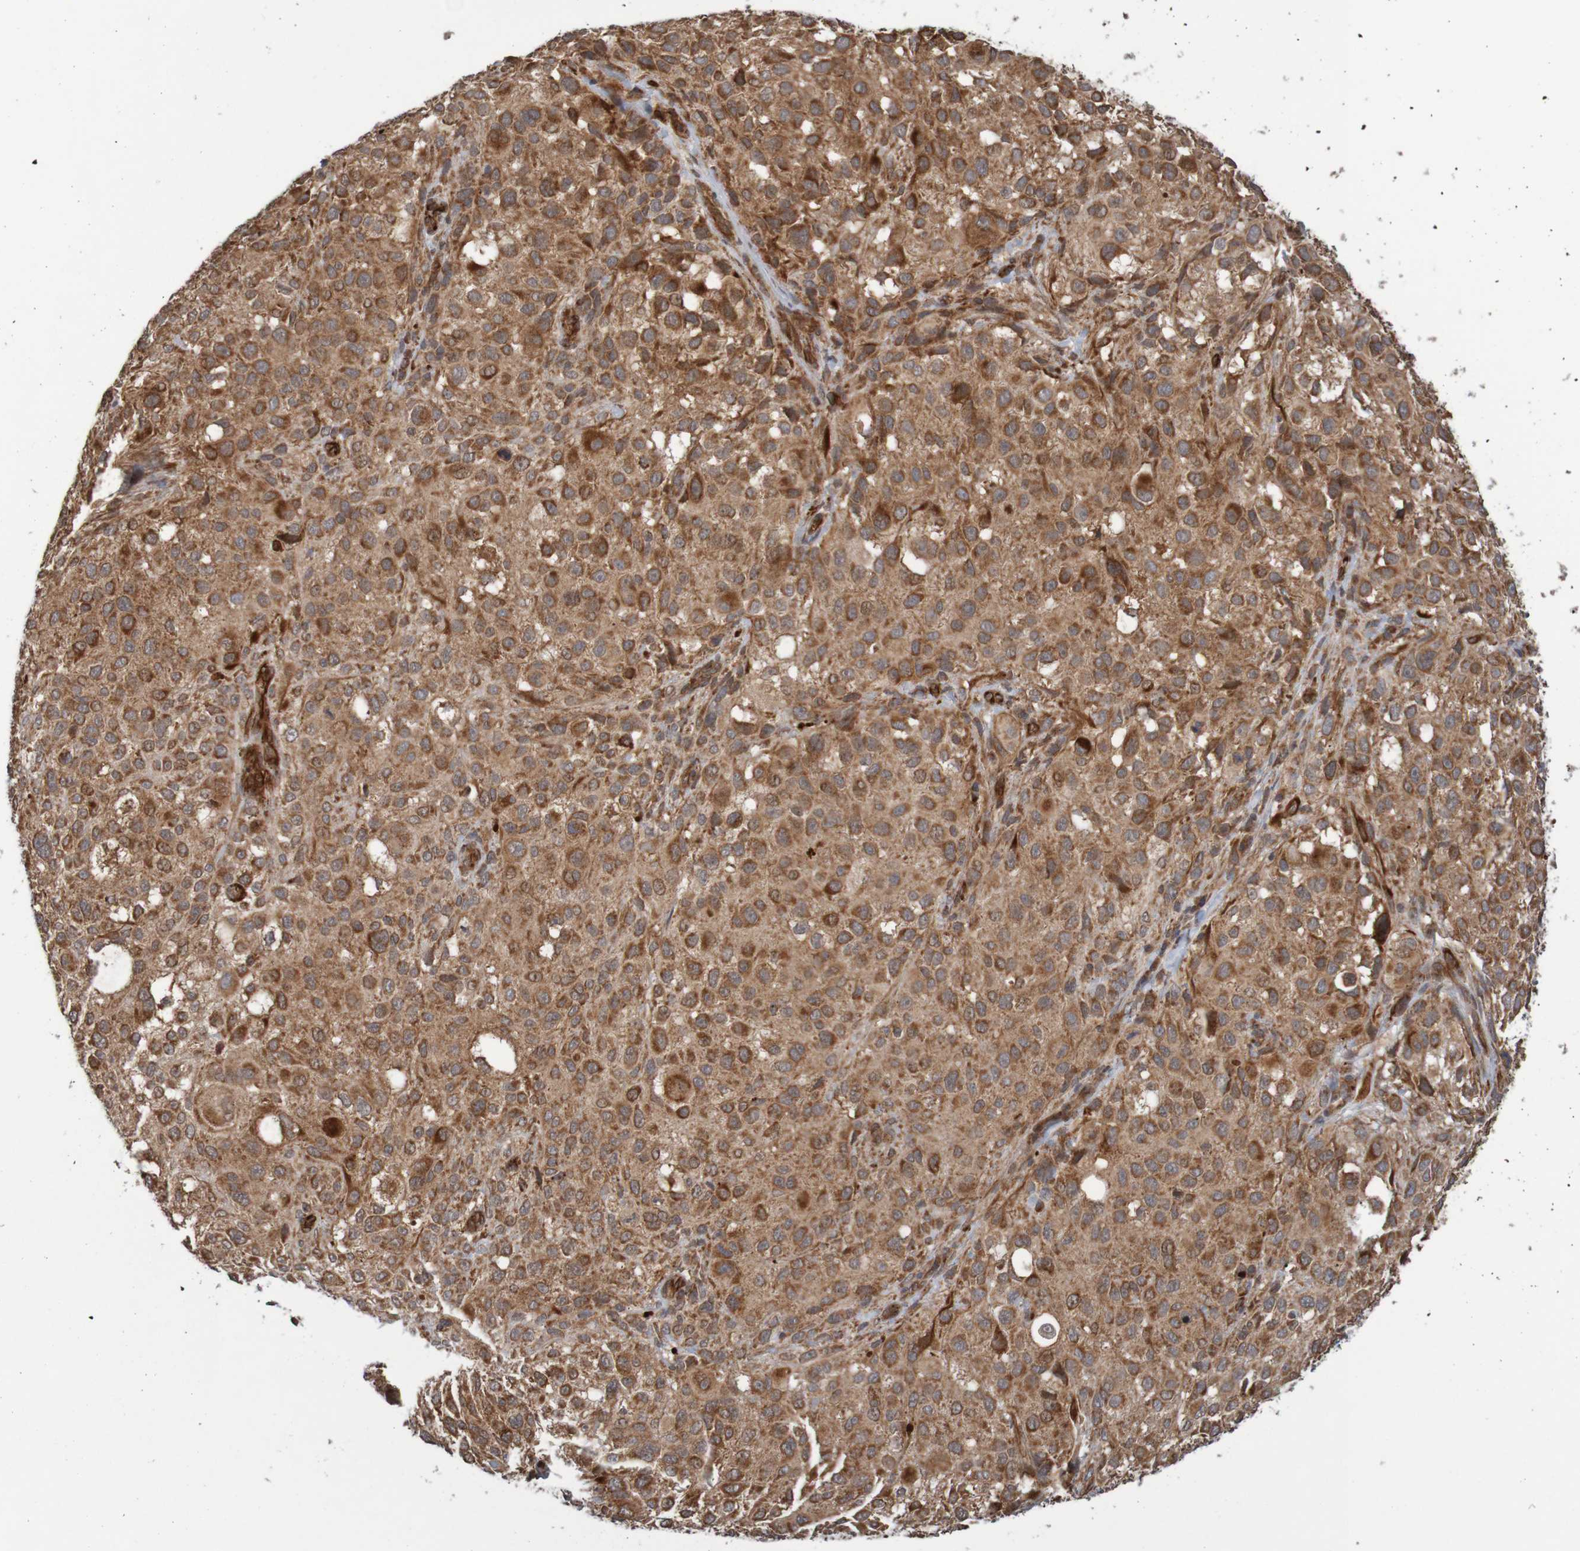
{"staining": {"intensity": "moderate", "quantity": ">75%", "location": "cytoplasmic/membranous"}, "tissue": "melanoma", "cell_type": "Tumor cells", "image_type": "cancer", "snomed": [{"axis": "morphology", "description": "Necrosis, NOS"}, {"axis": "morphology", "description": "Malignant melanoma, NOS"}, {"axis": "topography", "description": "Skin"}], "caption": "Immunohistochemical staining of malignant melanoma demonstrates medium levels of moderate cytoplasmic/membranous expression in about >75% of tumor cells. The staining is performed using DAB brown chromogen to label protein expression. The nuclei are counter-stained blue using hematoxylin.", "gene": "MRPL52", "patient": {"sex": "female", "age": 87}}